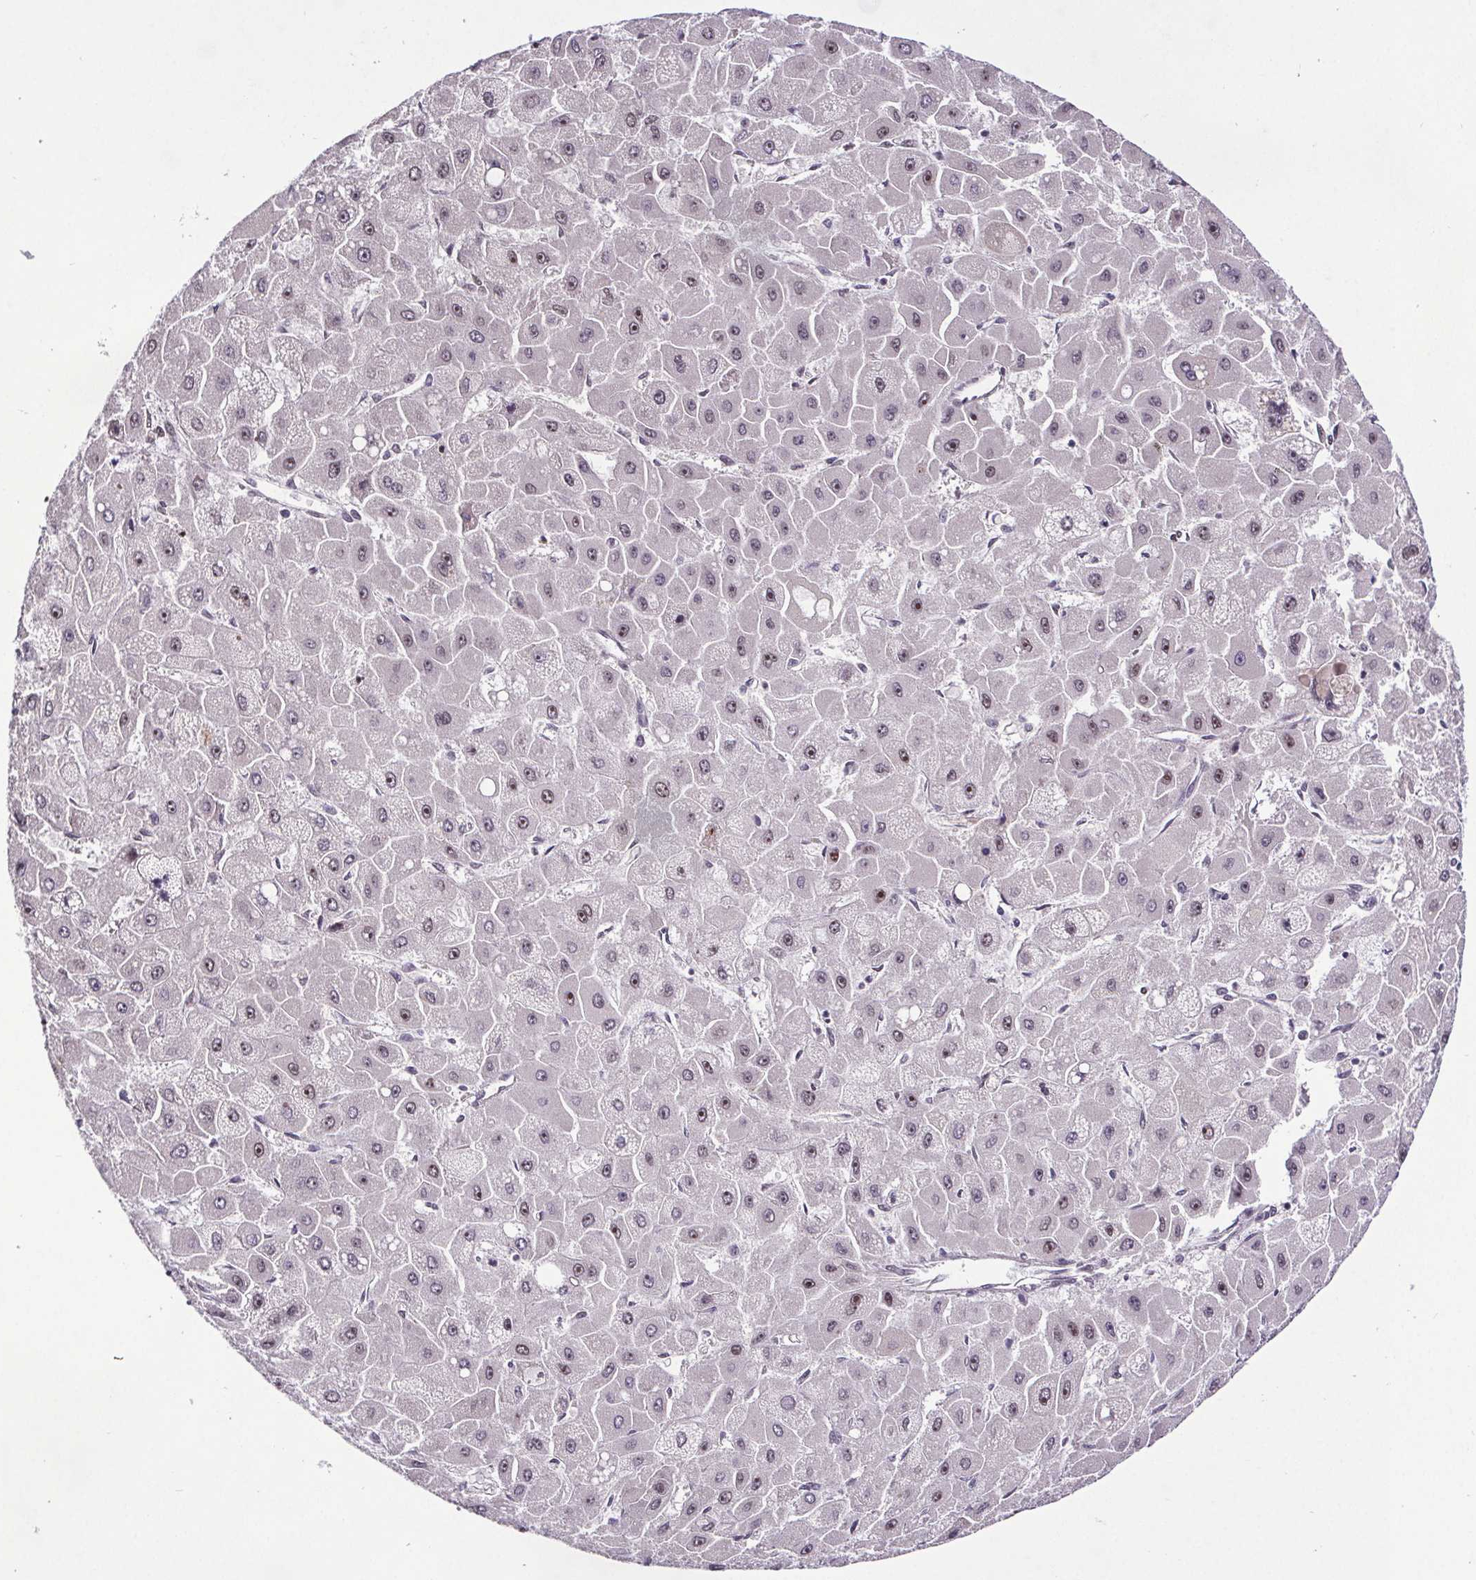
{"staining": {"intensity": "moderate", "quantity": "<25%", "location": "nuclear"}, "tissue": "liver cancer", "cell_type": "Tumor cells", "image_type": "cancer", "snomed": [{"axis": "morphology", "description": "Carcinoma, Hepatocellular, NOS"}, {"axis": "topography", "description": "Liver"}], "caption": "Immunohistochemistry (IHC) of human liver cancer (hepatocellular carcinoma) reveals low levels of moderate nuclear positivity in about <25% of tumor cells. The protein is shown in brown color, while the nuclei are stained blue.", "gene": "ATMIN", "patient": {"sex": "female", "age": 25}}